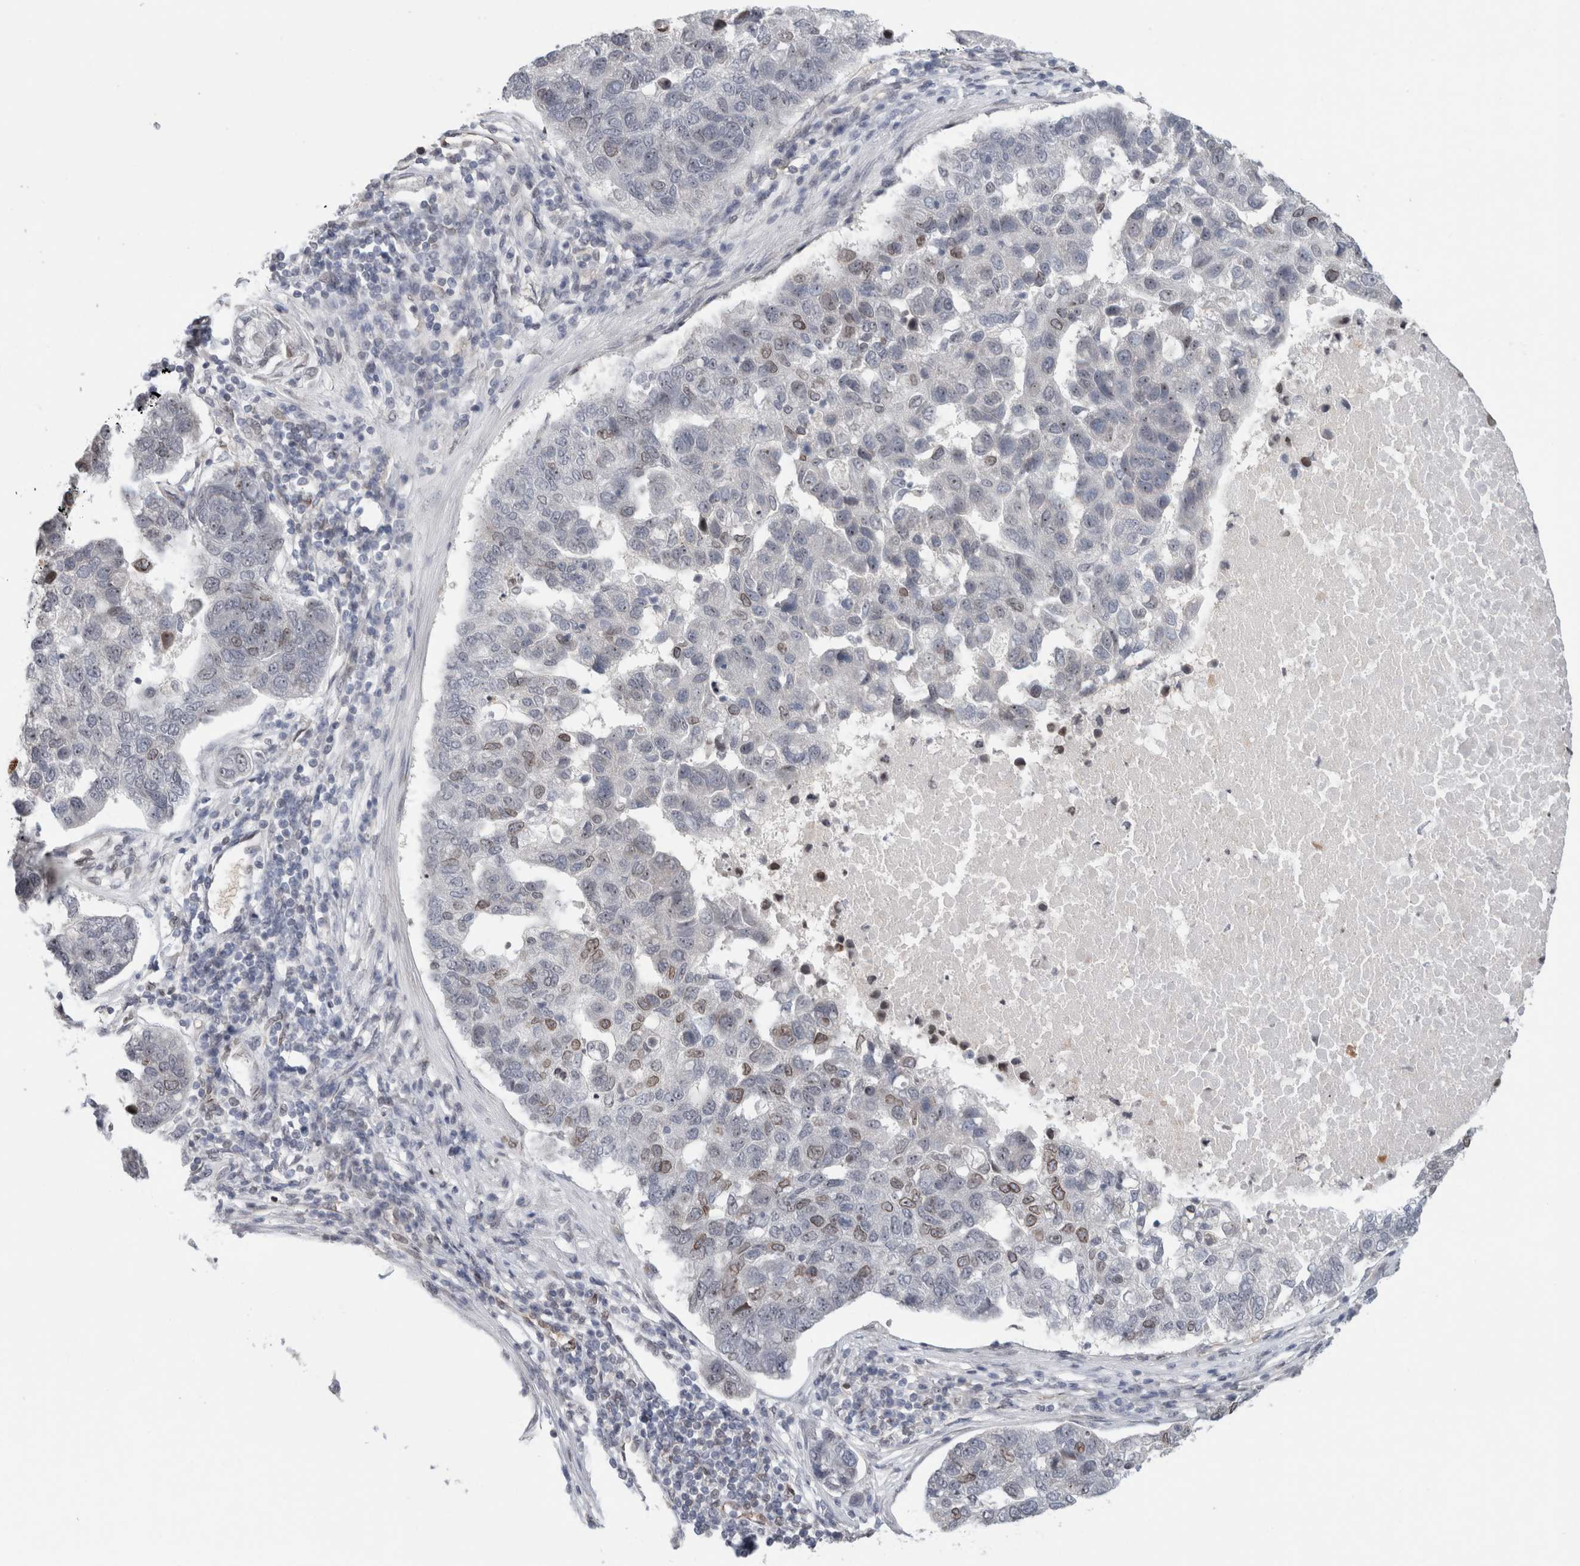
{"staining": {"intensity": "weak", "quantity": "<25%", "location": "cytoplasmic/membranous,nuclear"}, "tissue": "pancreatic cancer", "cell_type": "Tumor cells", "image_type": "cancer", "snomed": [{"axis": "morphology", "description": "Adenocarcinoma, NOS"}, {"axis": "topography", "description": "Pancreas"}], "caption": "Micrograph shows no significant protein expression in tumor cells of pancreatic cancer (adenocarcinoma). The staining is performed using DAB brown chromogen with nuclei counter-stained in using hematoxylin.", "gene": "RBMX2", "patient": {"sex": "female", "age": 61}}